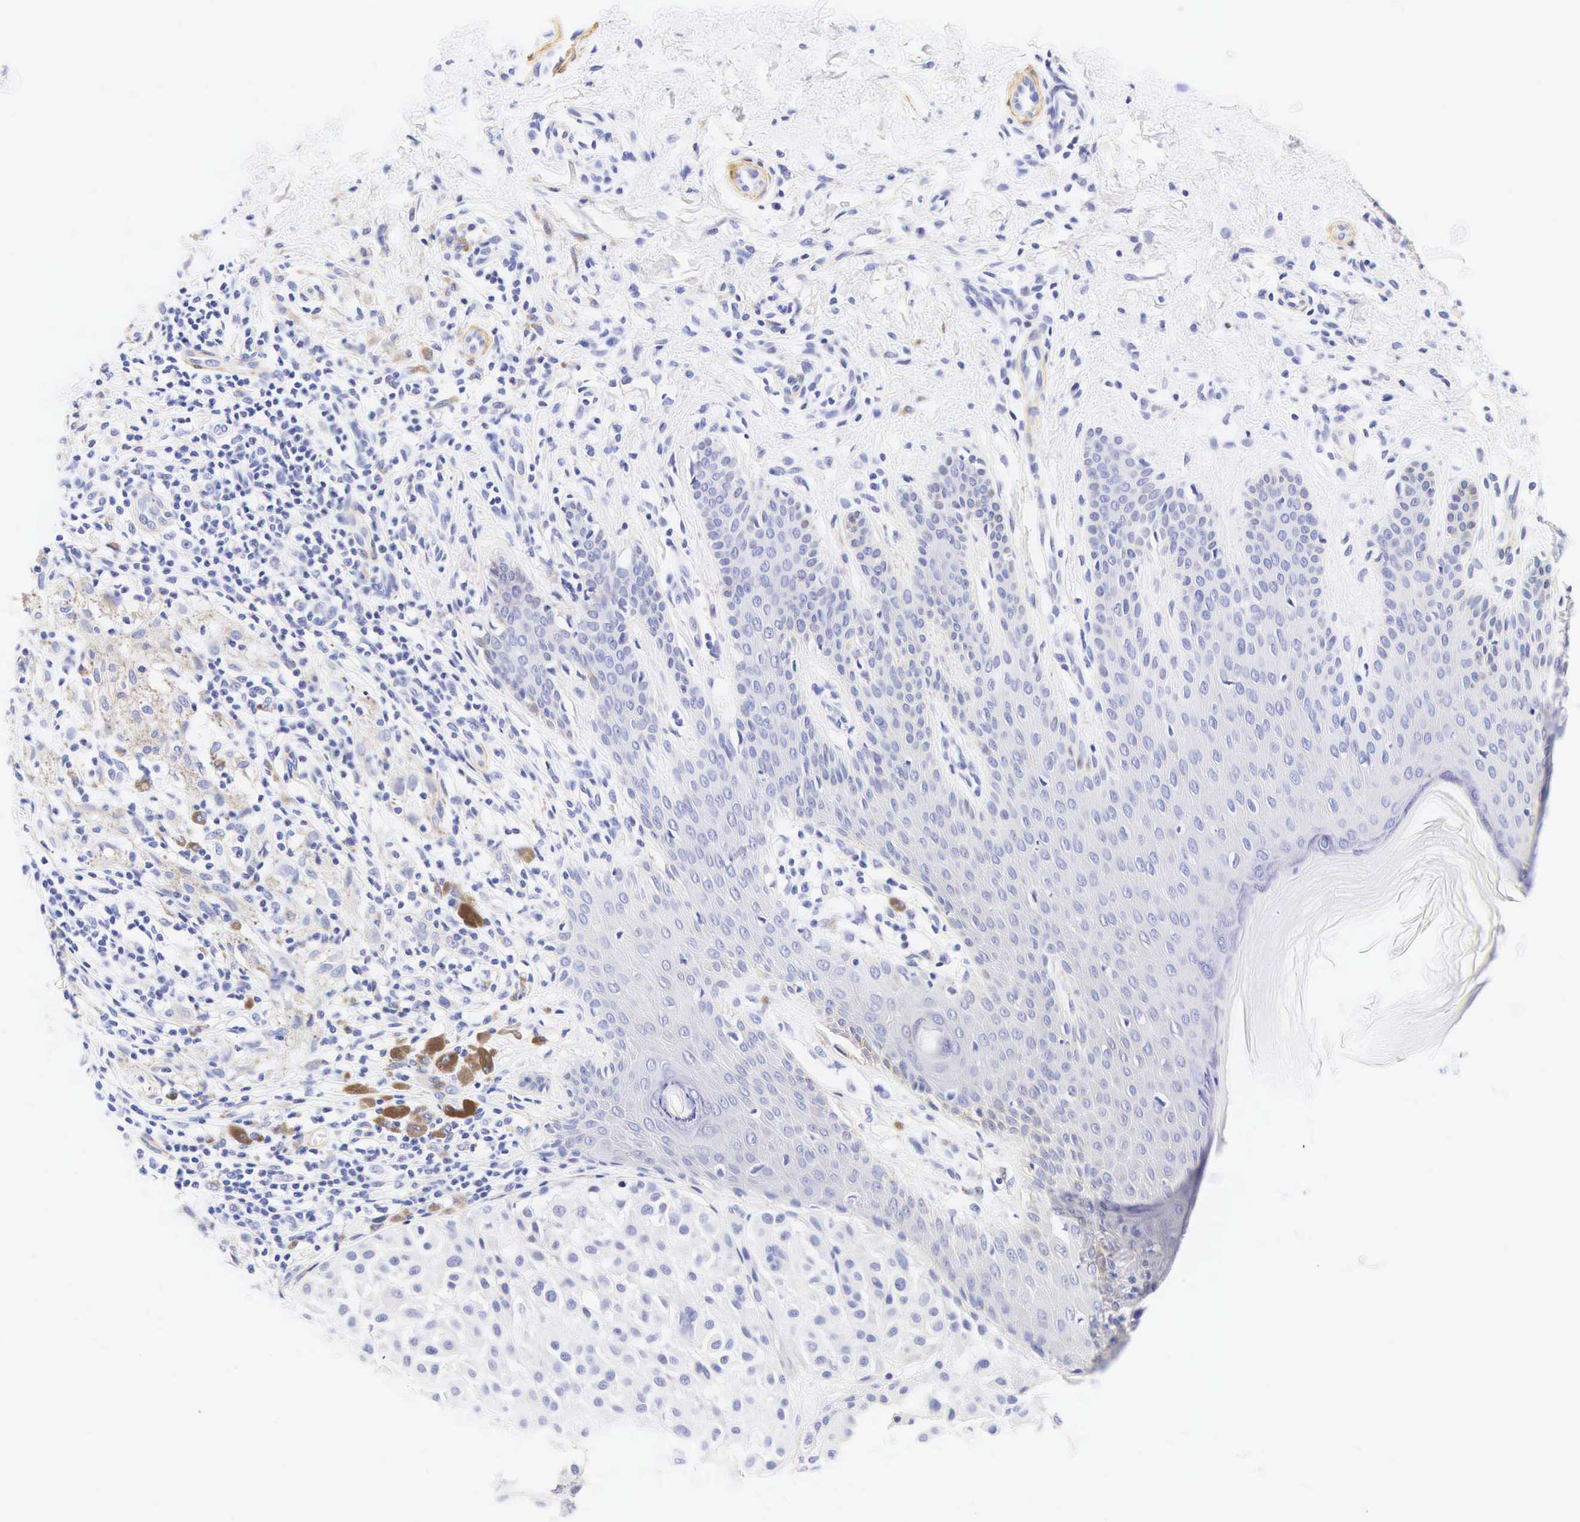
{"staining": {"intensity": "negative", "quantity": "none", "location": "none"}, "tissue": "melanoma", "cell_type": "Tumor cells", "image_type": "cancer", "snomed": [{"axis": "morphology", "description": "Malignant melanoma, NOS"}, {"axis": "topography", "description": "Skin"}], "caption": "Immunohistochemical staining of malignant melanoma displays no significant expression in tumor cells.", "gene": "CNN1", "patient": {"sex": "male", "age": 36}}